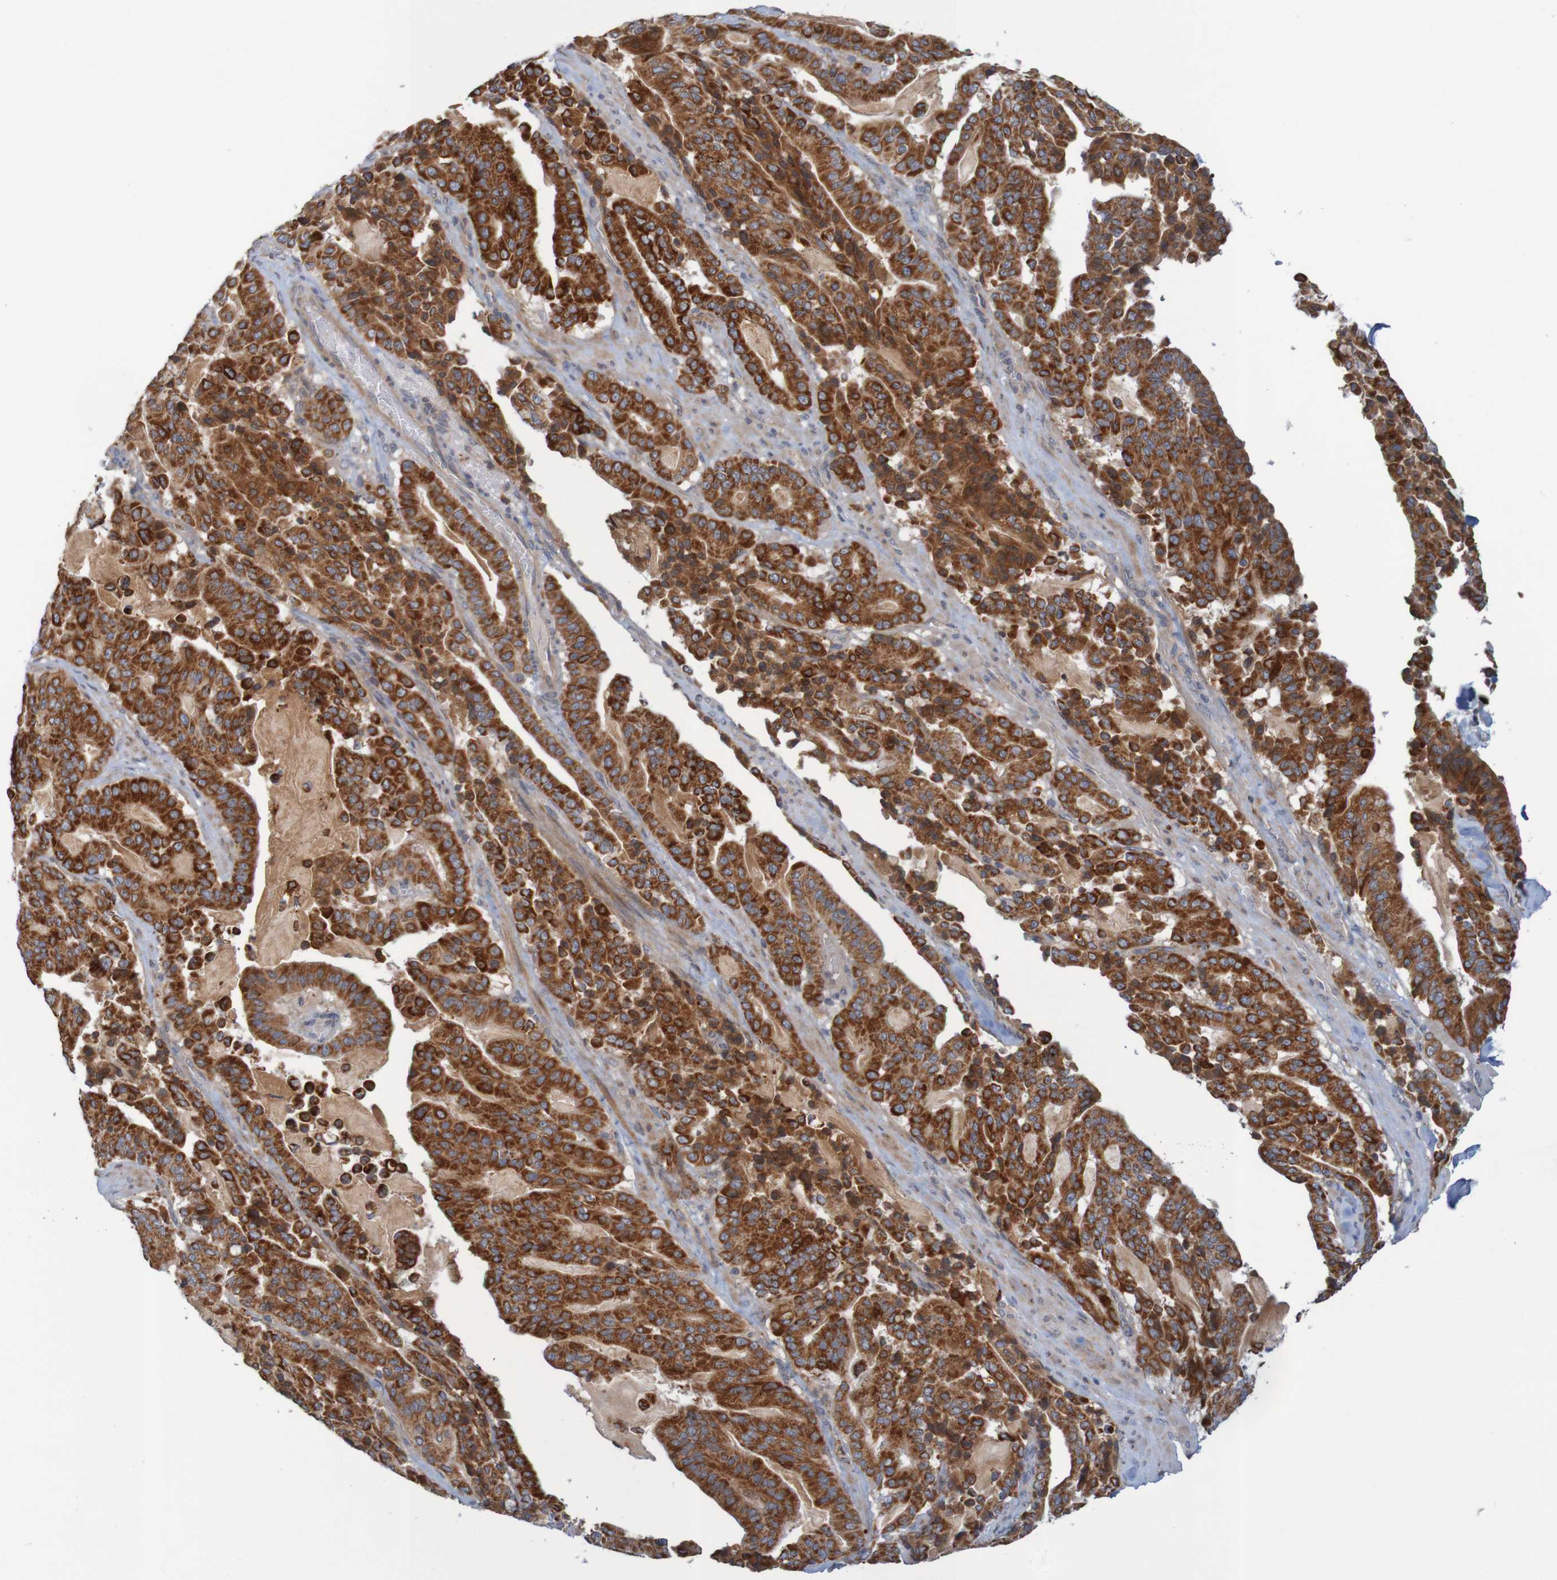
{"staining": {"intensity": "strong", "quantity": ">75%", "location": "cytoplasmic/membranous"}, "tissue": "pancreatic cancer", "cell_type": "Tumor cells", "image_type": "cancer", "snomed": [{"axis": "morphology", "description": "Adenocarcinoma, NOS"}, {"axis": "topography", "description": "Pancreas"}], "caption": "Pancreatic adenocarcinoma stained with DAB (3,3'-diaminobenzidine) immunohistochemistry shows high levels of strong cytoplasmic/membranous staining in about >75% of tumor cells. The staining is performed using DAB (3,3'-diaminobenzidine) brown chromogen to label protein expression. The nuclei are counter-stained blue using hematoxylin.", "gene": "NAV2", "patient": {"sex": "male", "age": 63}}